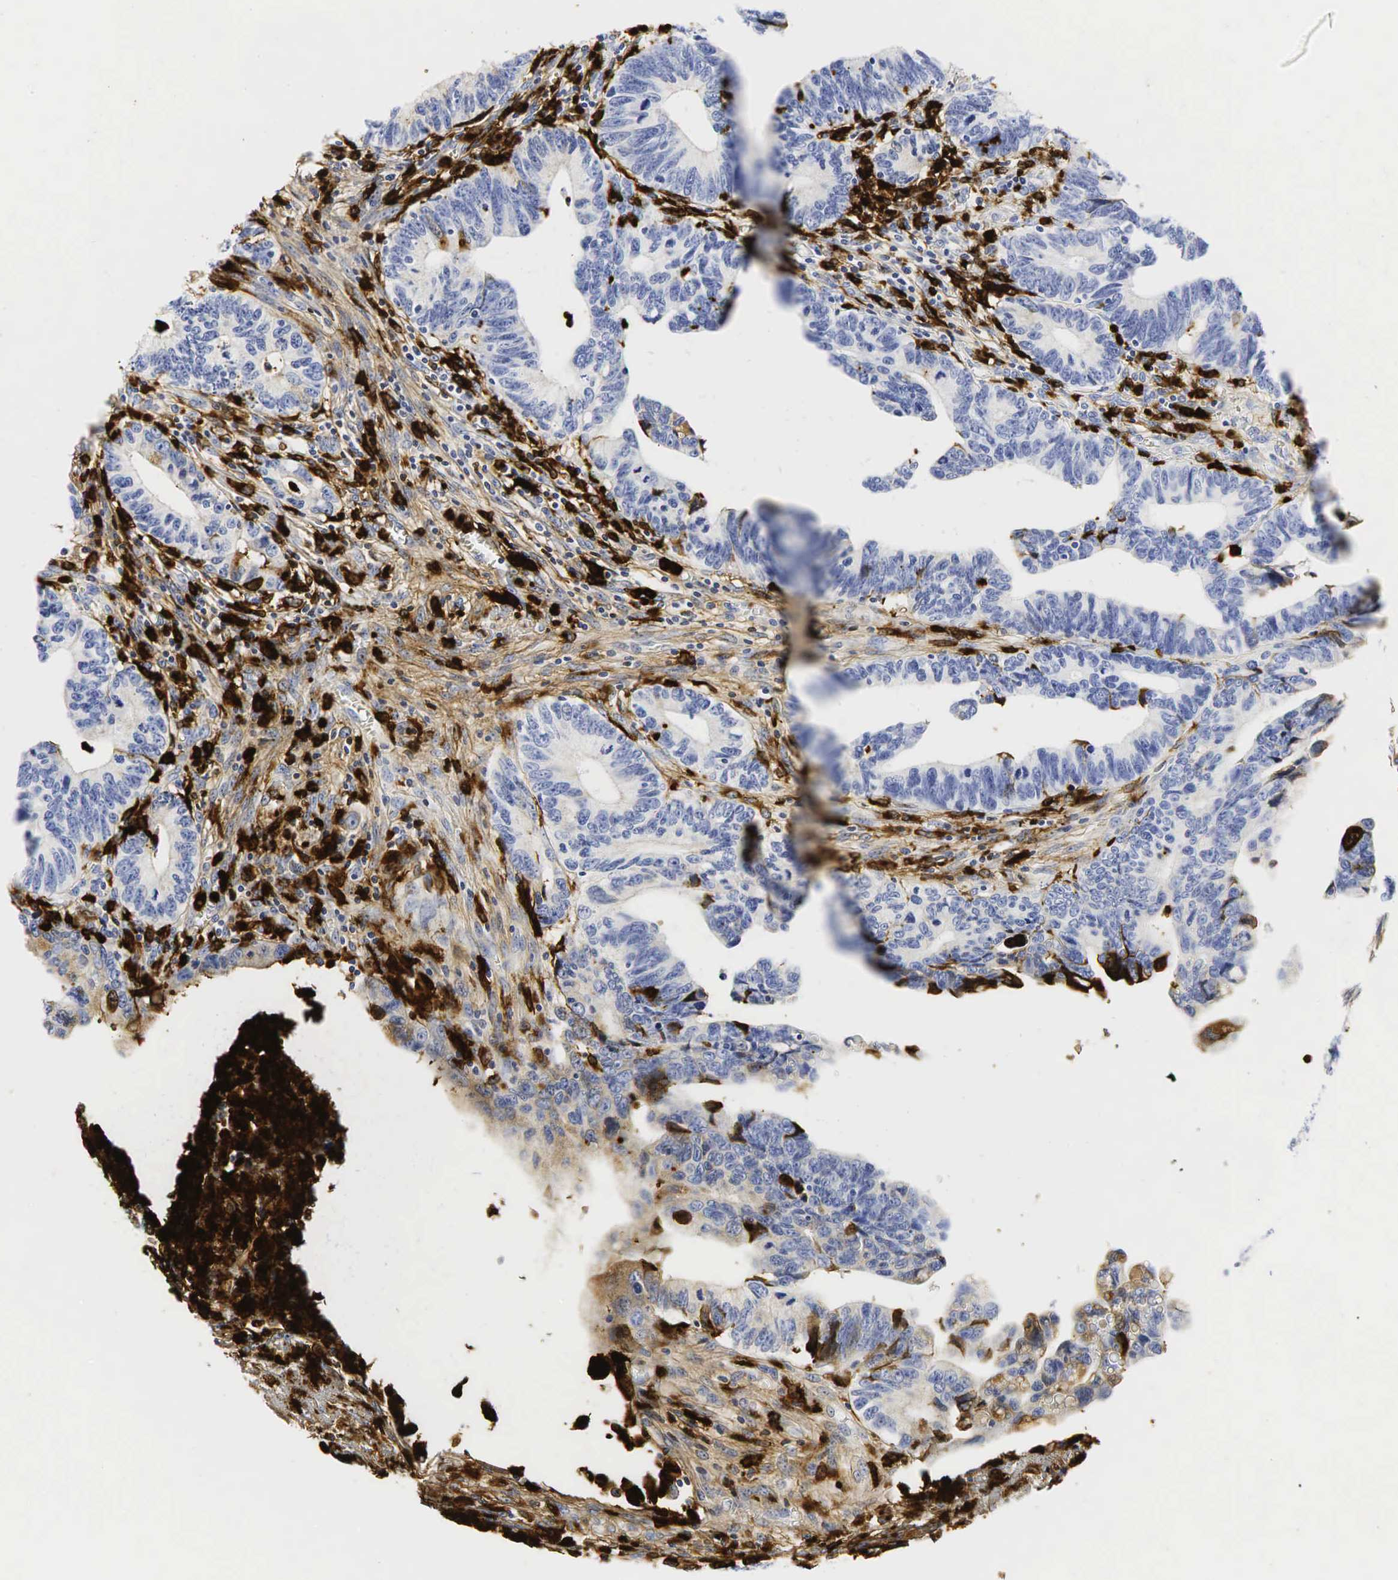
{"staining": {"intensity": "negative", "quantity": "none", "location": "none"}, "tissue": "colorectal cancer", "cell_type": "Tumor cells", "image_type": "cancer", "snomed": [{"axis": "morphology", "description": "Adenocarcinoma, NOS"}, {"axis": "topography", "description": "Colon"}], "caption": "IHC image of colorectal cancer stained for a protein (brown), which displays no positivity in tumor cells.", "gene": "LYZ", "patient": {"sex": "female", "age": 78}}